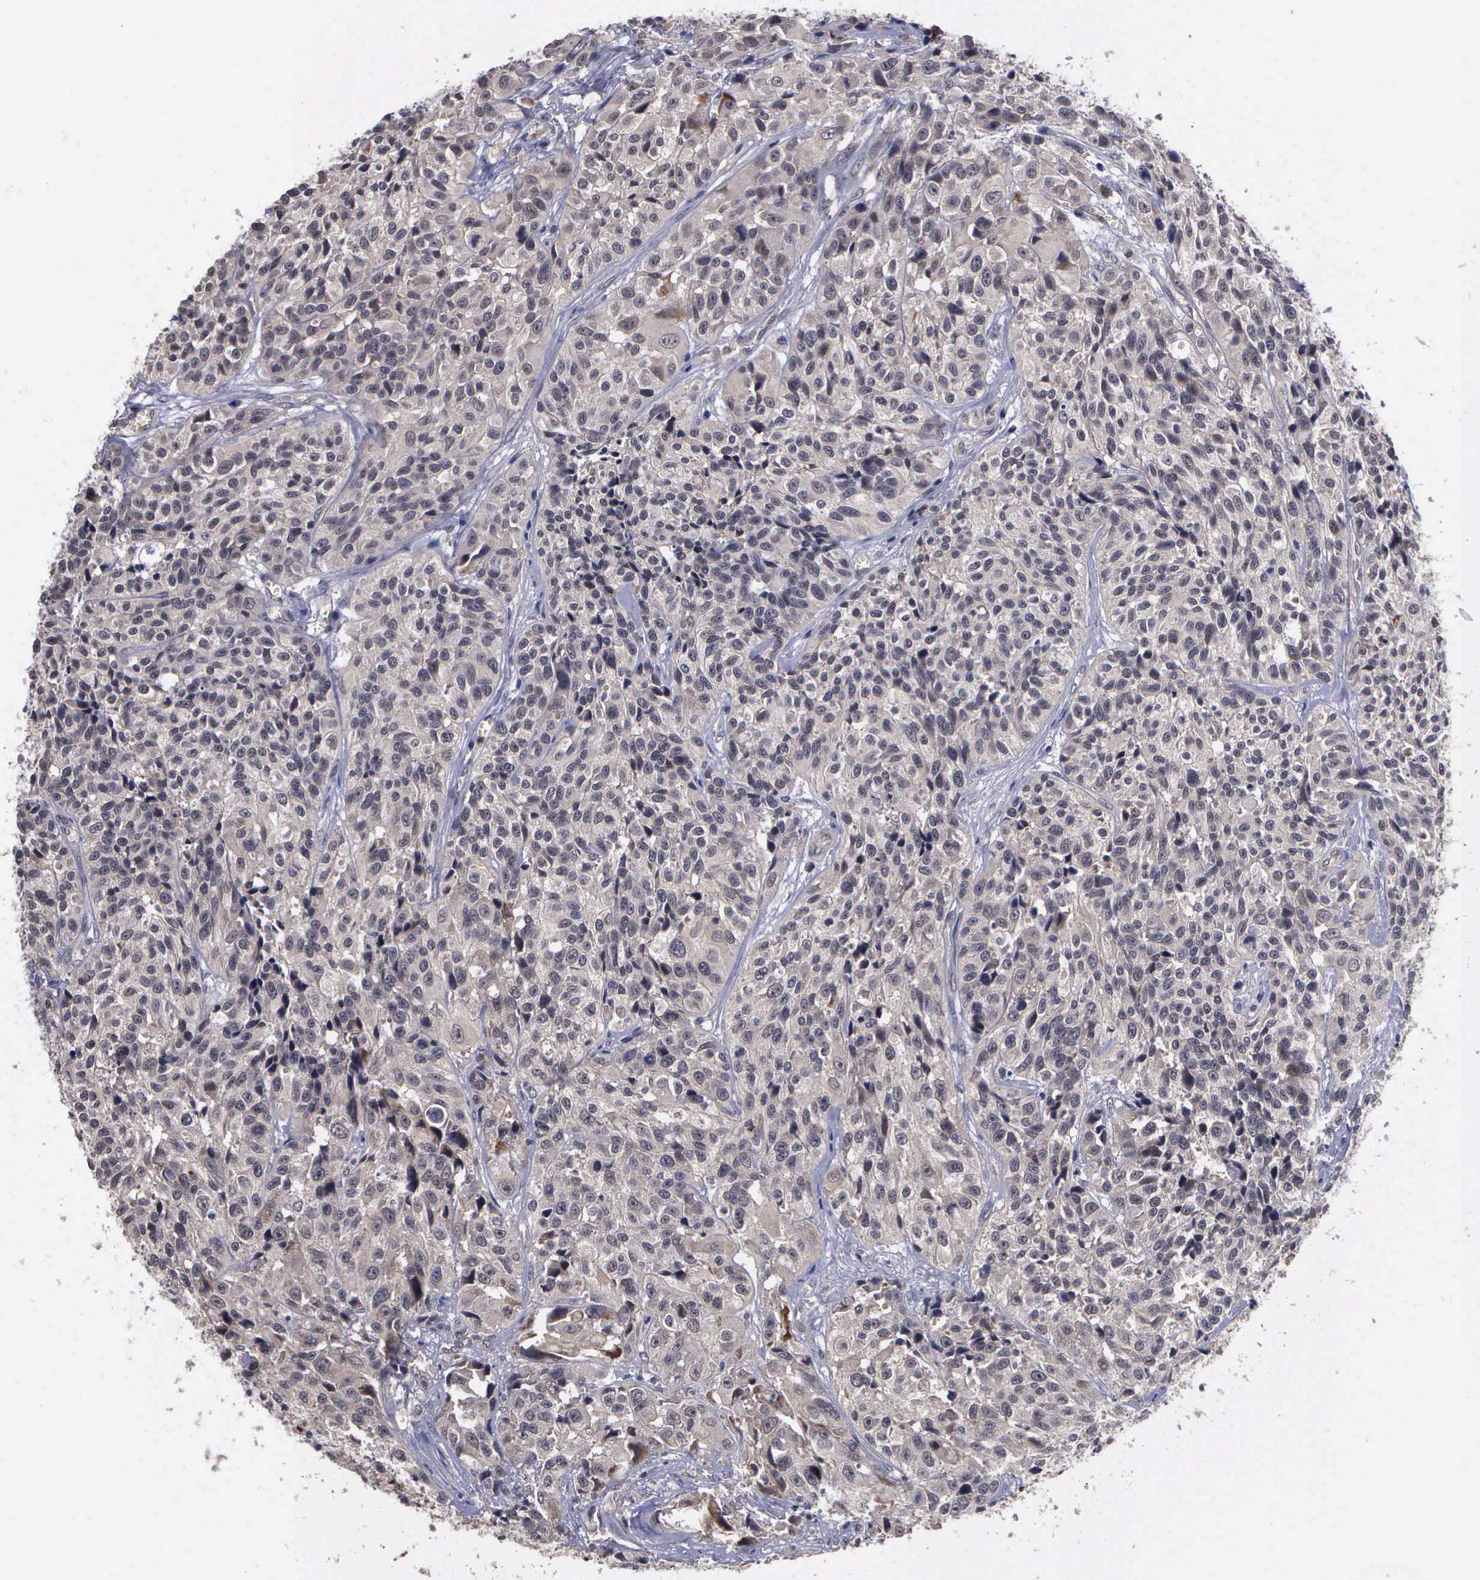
{"staining": {"intensity": "negative", "quantity": "none", "location": "none"}, "tissue": "urothelial cancer", "cell_type": "Tumor cells", "image_type": "cancer", "snomed": [{"axis": "morphology", "description": "Urothelial carcinoma, High grade"}, {"axis": "topography", "description": "Urinary bladder"}], "caption": "Immunohistochemistry photomicrograph of urothelial cancer stained for a protein (brown), which displays no staining in tumor cells.", "gene": "MAP3K9", "patient": {"sex": "female", "age": 81}}